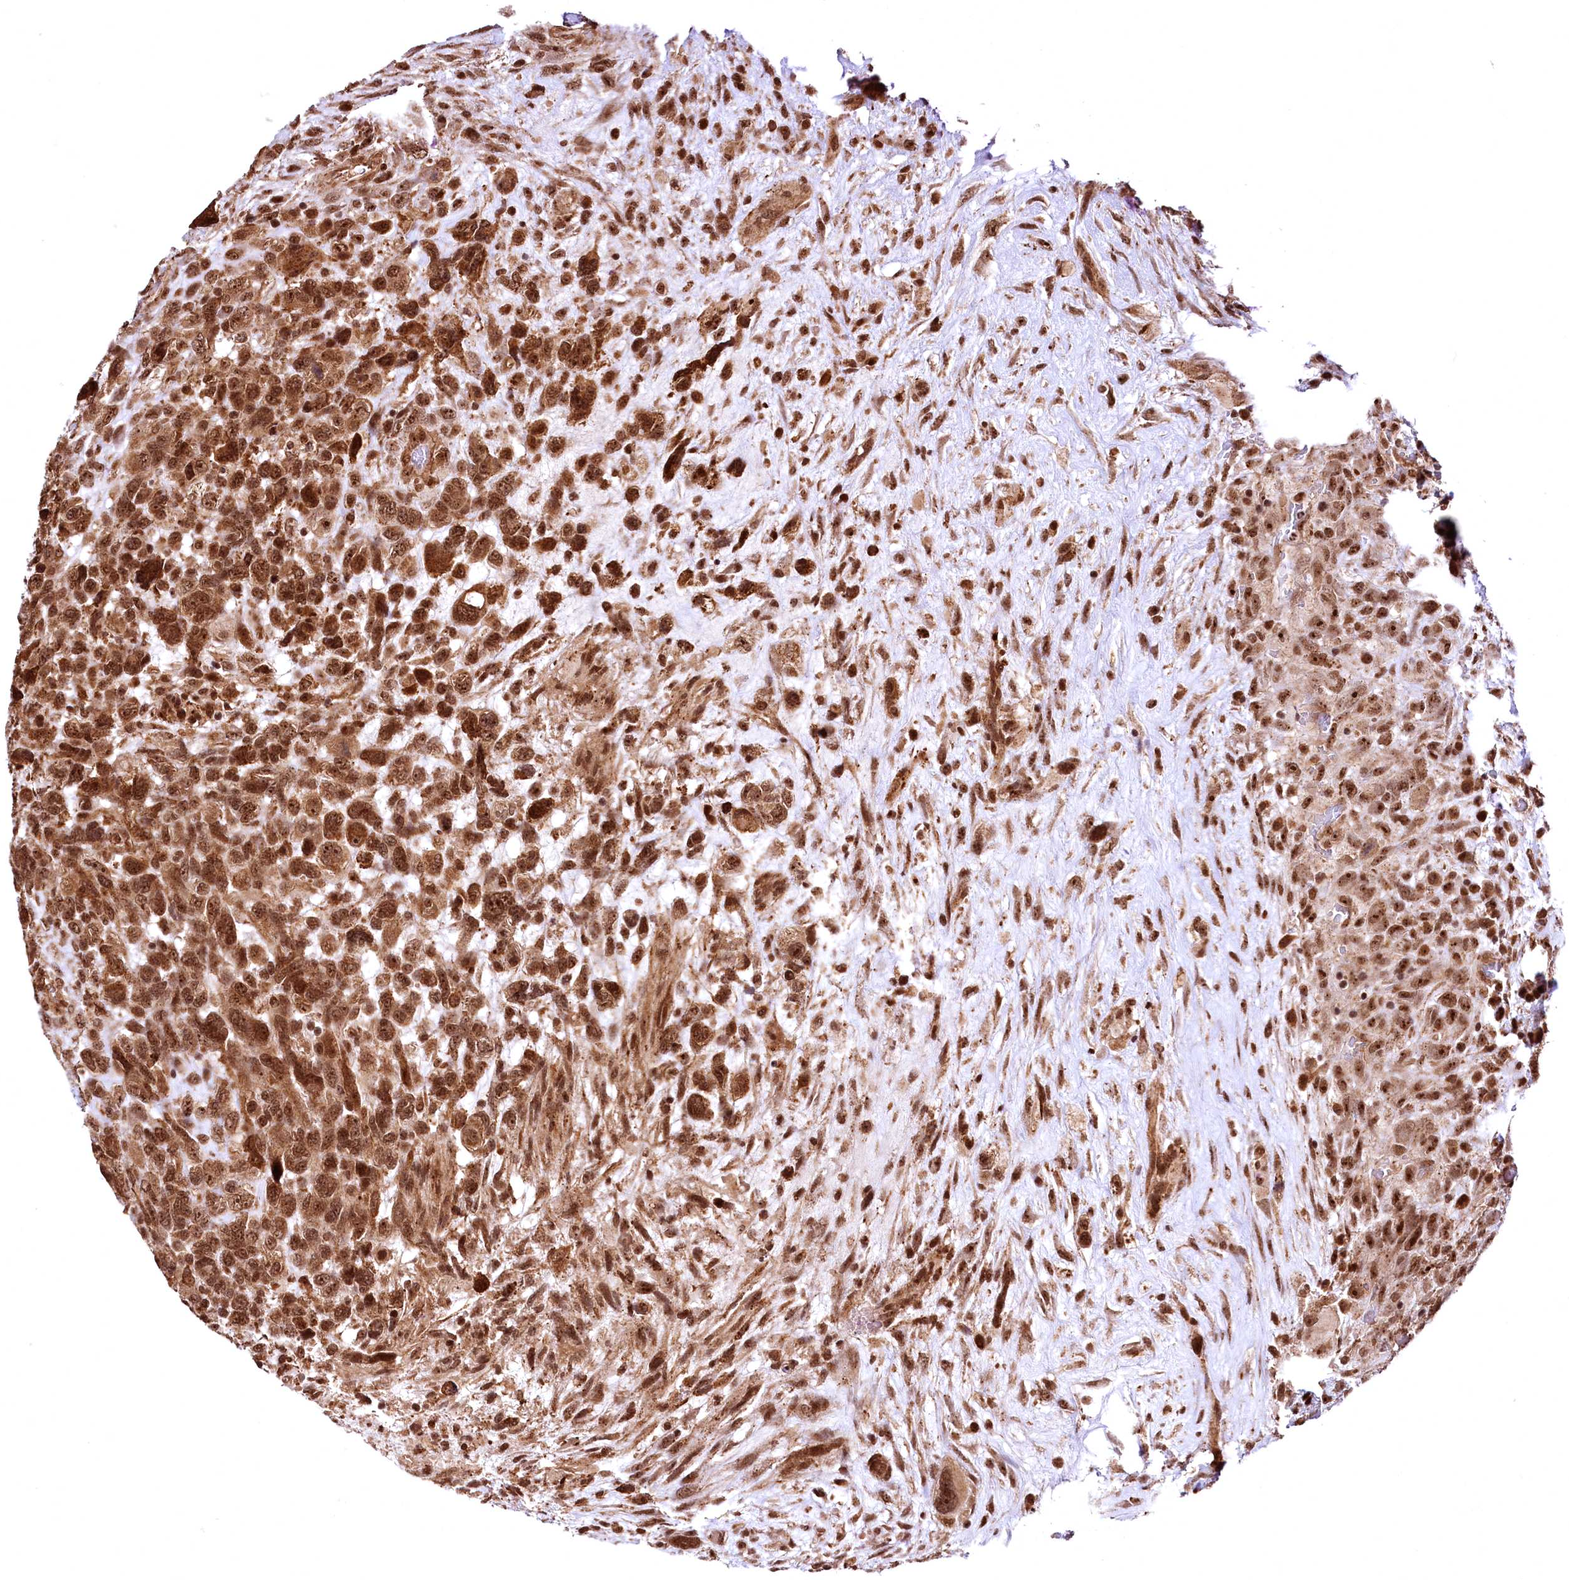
{"staining": {"intensity": "strong", "quantity": ">75%", "location": "cytoplasmic/membranous,nuclear"}, "tissue": "glioma", "cell_type": "Tumor cells", "image_type": "cancer", "snomed": [{"axis": "morphology", "description": "Glioma, malignant, High grade"}, {"axis": "topography", "description": "Brain"}], "caption": "Immunohistochemistry (IHC) (DAB (3,3'-diaminobenzidine)) staining of glioma exhibits strong cytoplasmic/membranous and nuclear protein positivity in about >75% of tumor cells. Using DAB (3,3'-diaminobenzidine) (brown) and hematoxylin (blue) stains, captured at high magnification using brightfield microscopy.", "gene": "PDS5B", "patient": {"sex": "male", "age": 61}}